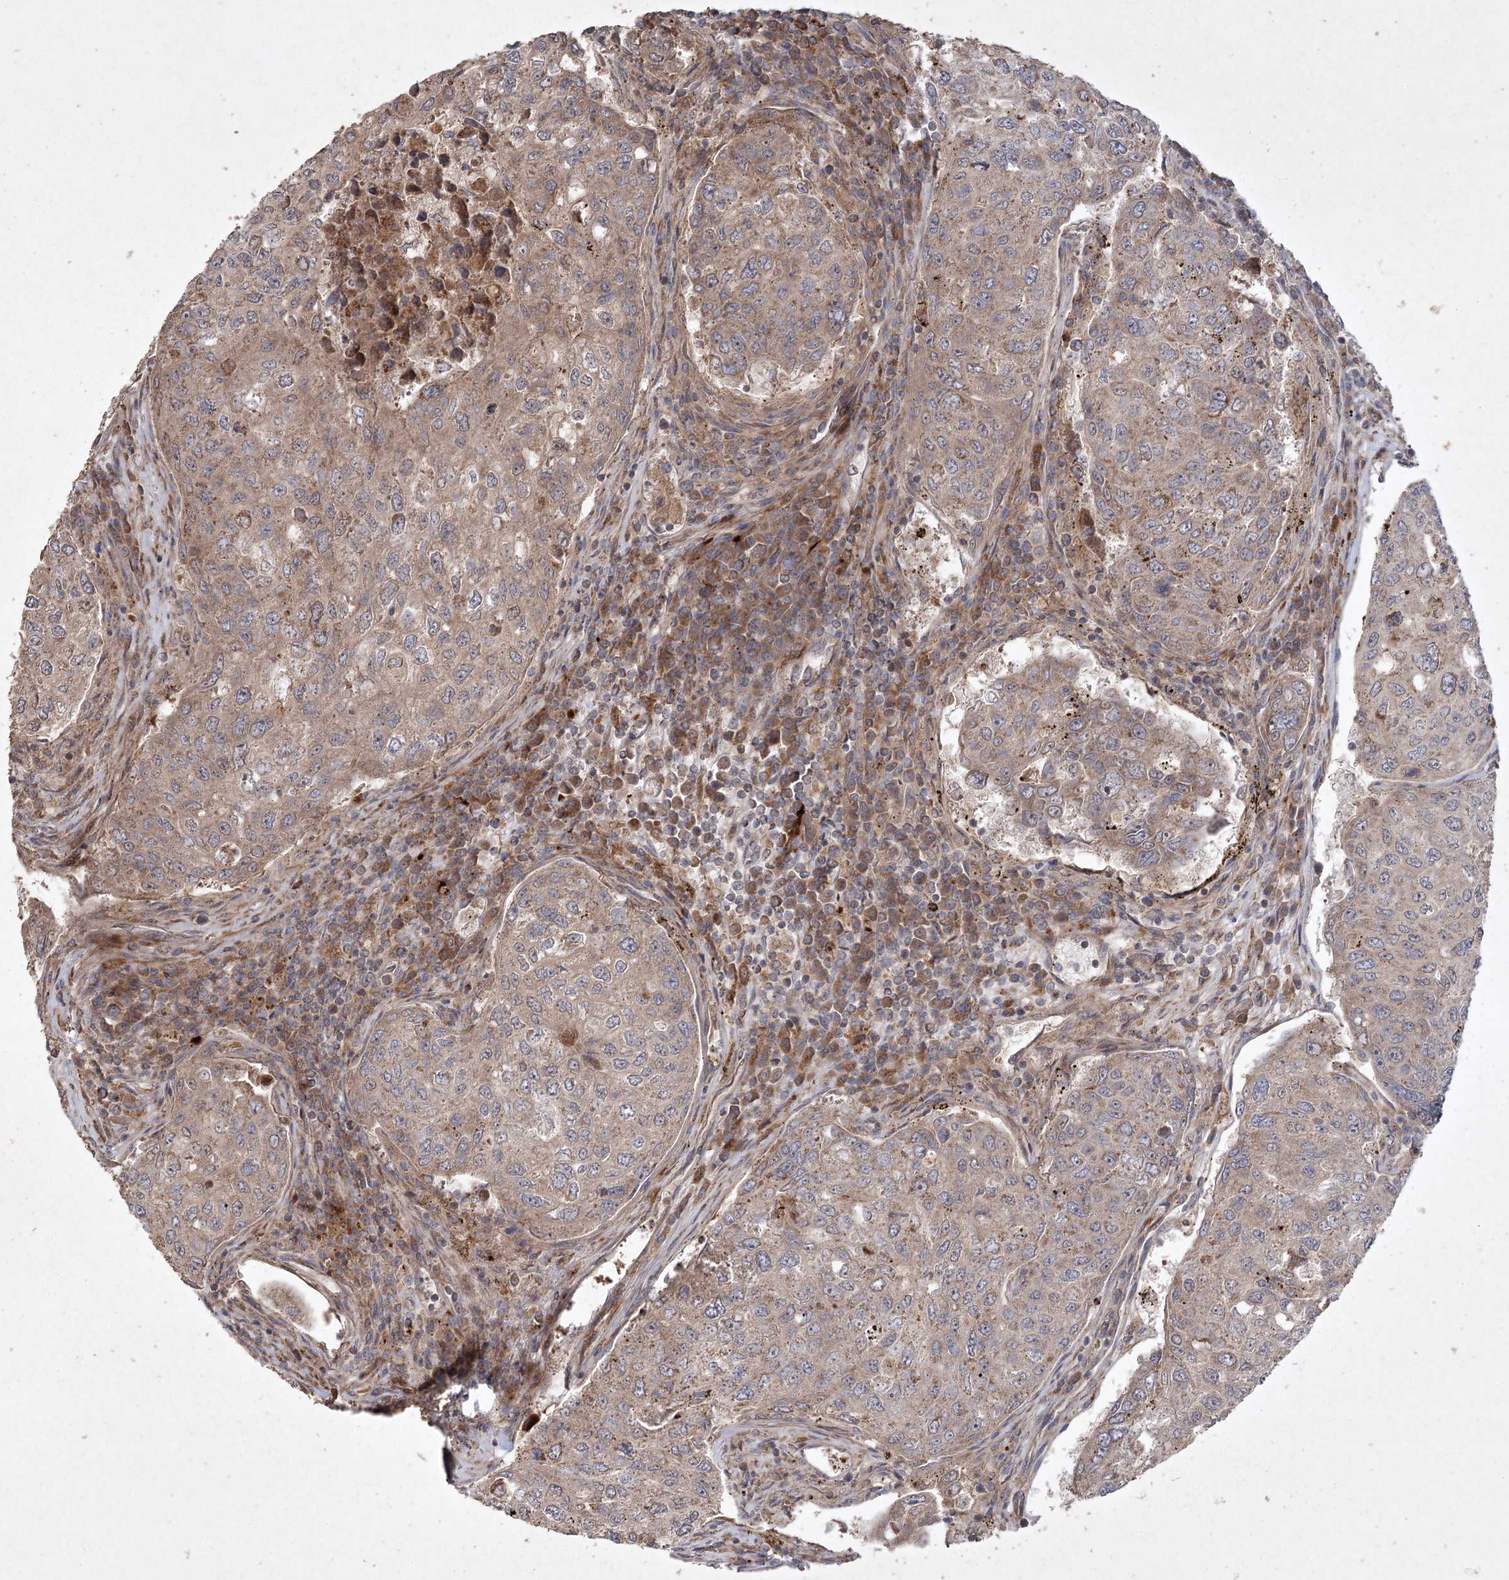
{"staining": {"intensity": "weak", "quantity": ">75%", "location": "cytoplasmic/membranous"}, "tissue": "urothelial cancer", "cell_type": "Tumor cells", "image_type": "cancer", "snomed": [{"axis": "morphology", "description": "Urothelial carcinoma, High grade"}, {"axis": "topography", "description": "Lymph node"}, {"axis": "topography", "description": "Urinary bladder"}], "caption": "High-power microscopy captured an immunohistochemistry (IHC) image of urothelial cancer, revealing weak cytoplasmic/membranous expression in about >75% of tumor cells.", "gene": "KBTBD4", "patient": {"sex": "male", "age": 51}}